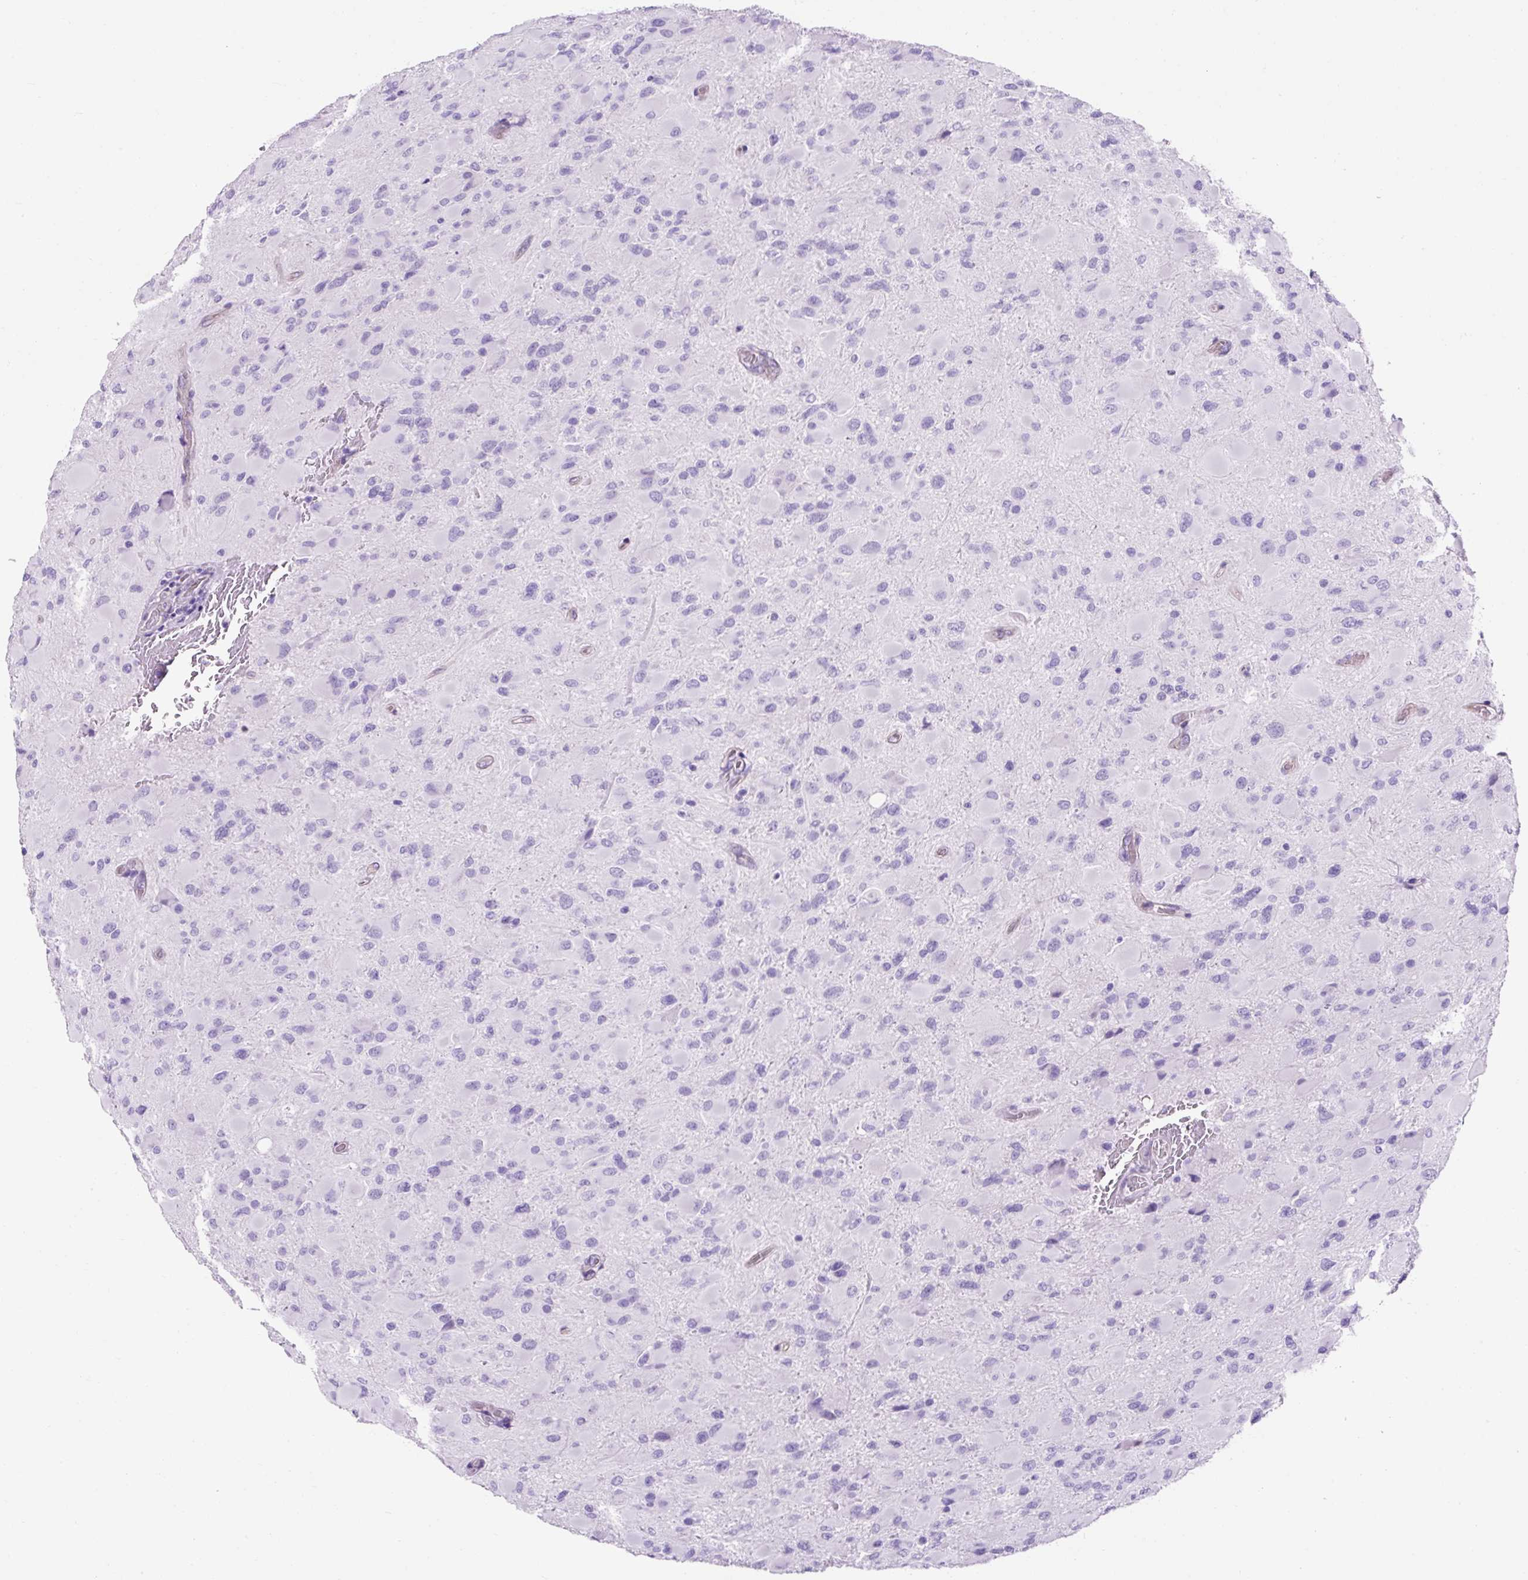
{"staining": {"intensity": "negative", "quantity": "none", "location": "none"}, "tissue": "glioma", "cell_type": "Tumor cells", "image_type": "cancer", "snomed": [{"axis": "morphology", "description": "Glioma, malignant, High grade"}, {"axis": "topography", "description": "Cerebral cortex"}], "caption": "Glioma stained for a protein using immunohistochemistry (IHC) displays no expression tumor cells.", "gene": "KRT12", "patient": {"sex": "female", "age": 36}}